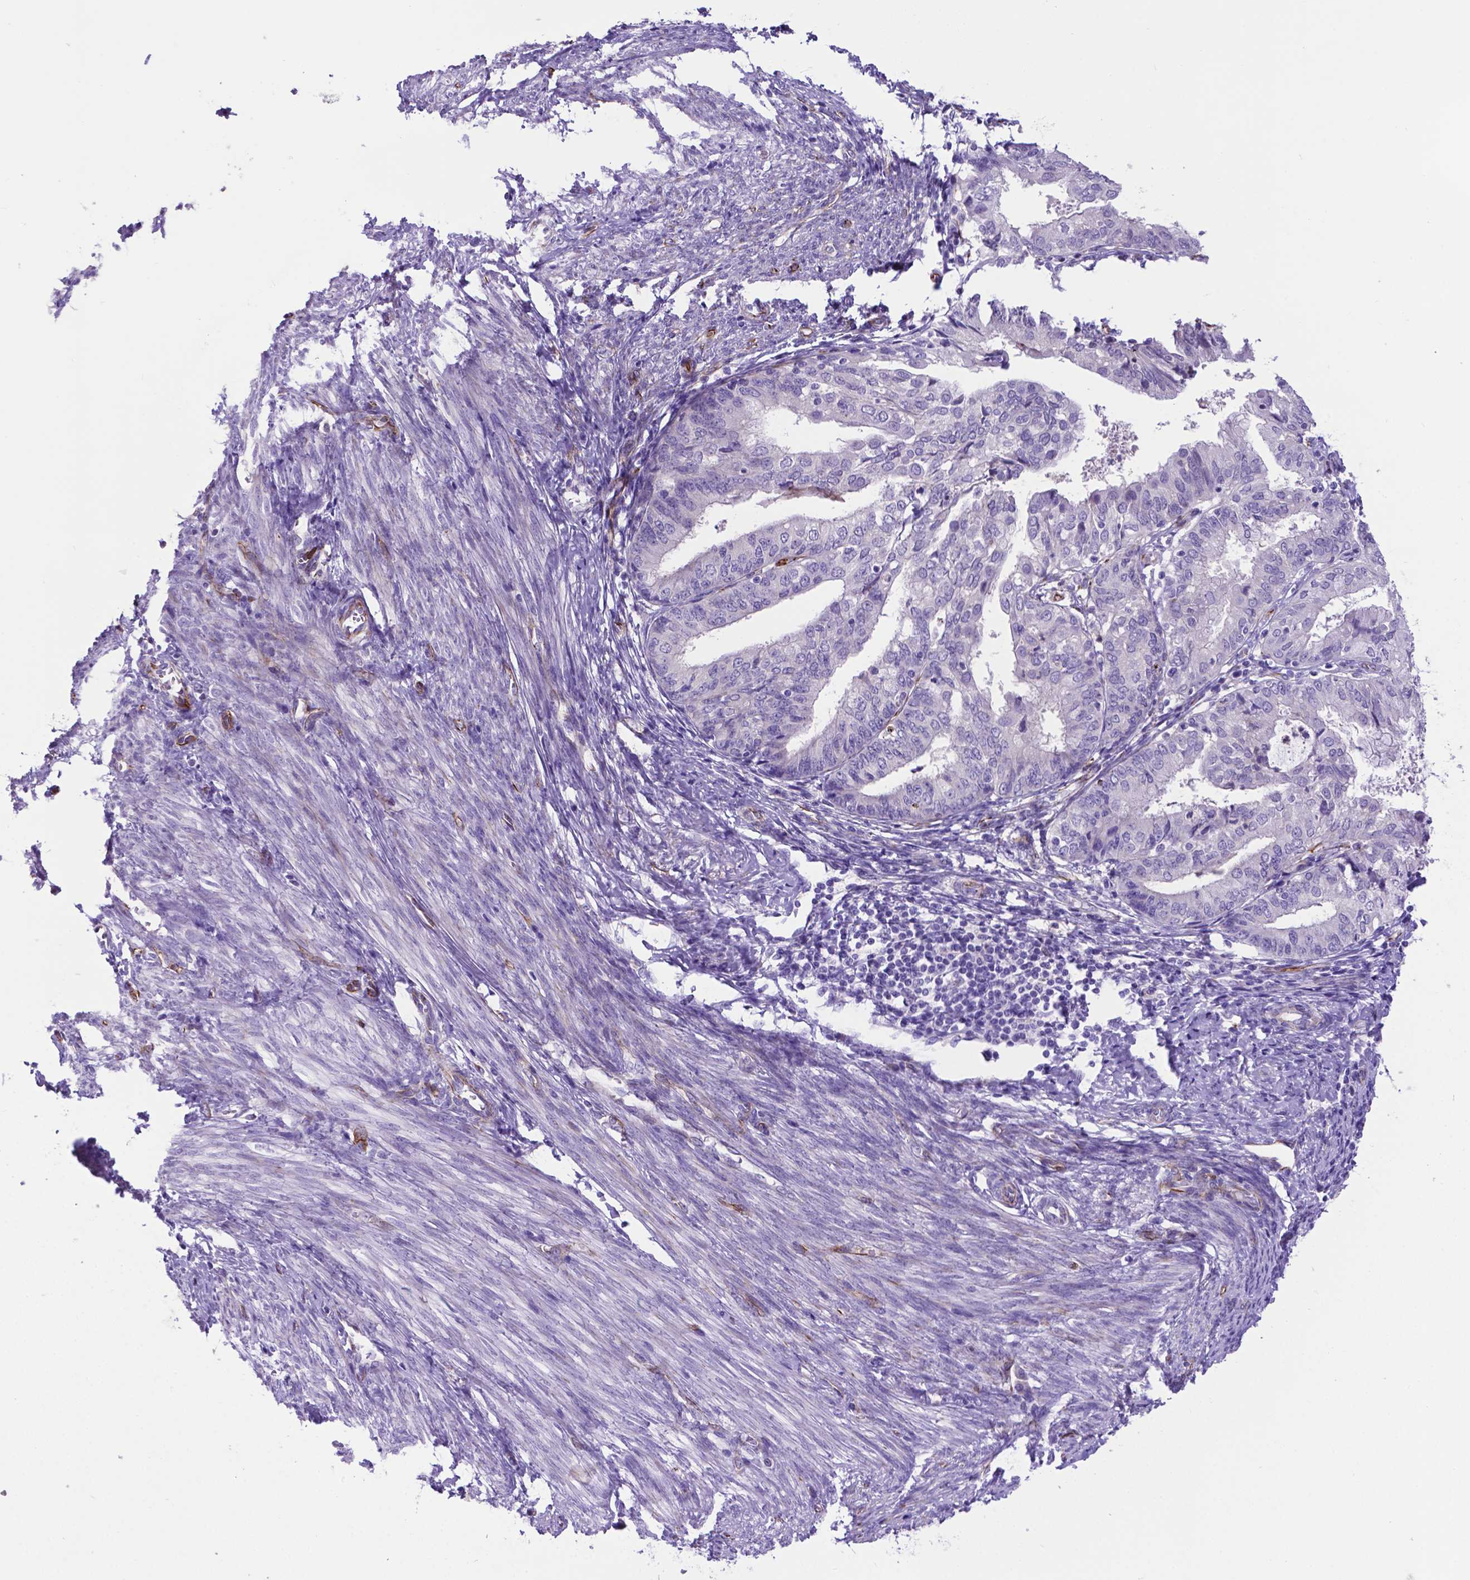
{"staining": {"intensity": "negative", "quantity": "none", "location": "none"}, "tissue": "endometrial cancer", "cell_type": "Tumor cells", "image_type": "cancer", "snomed": [{"axis": "morphology", "description": "Adenocarcinoma, NOS"}, {"axis": "topography", "description": "Endometrium"}], "caption": "There is no significant expression in tumor cells of adenocarcinoma (endometrial). Brightfield microscopy of immunohistochemistry (IHC) stained with DAB (brown) and hematoxylin (blue), captured at high magnification.", "gene": "LZTR1", "patient": {"sex": "female", "age": 68}}